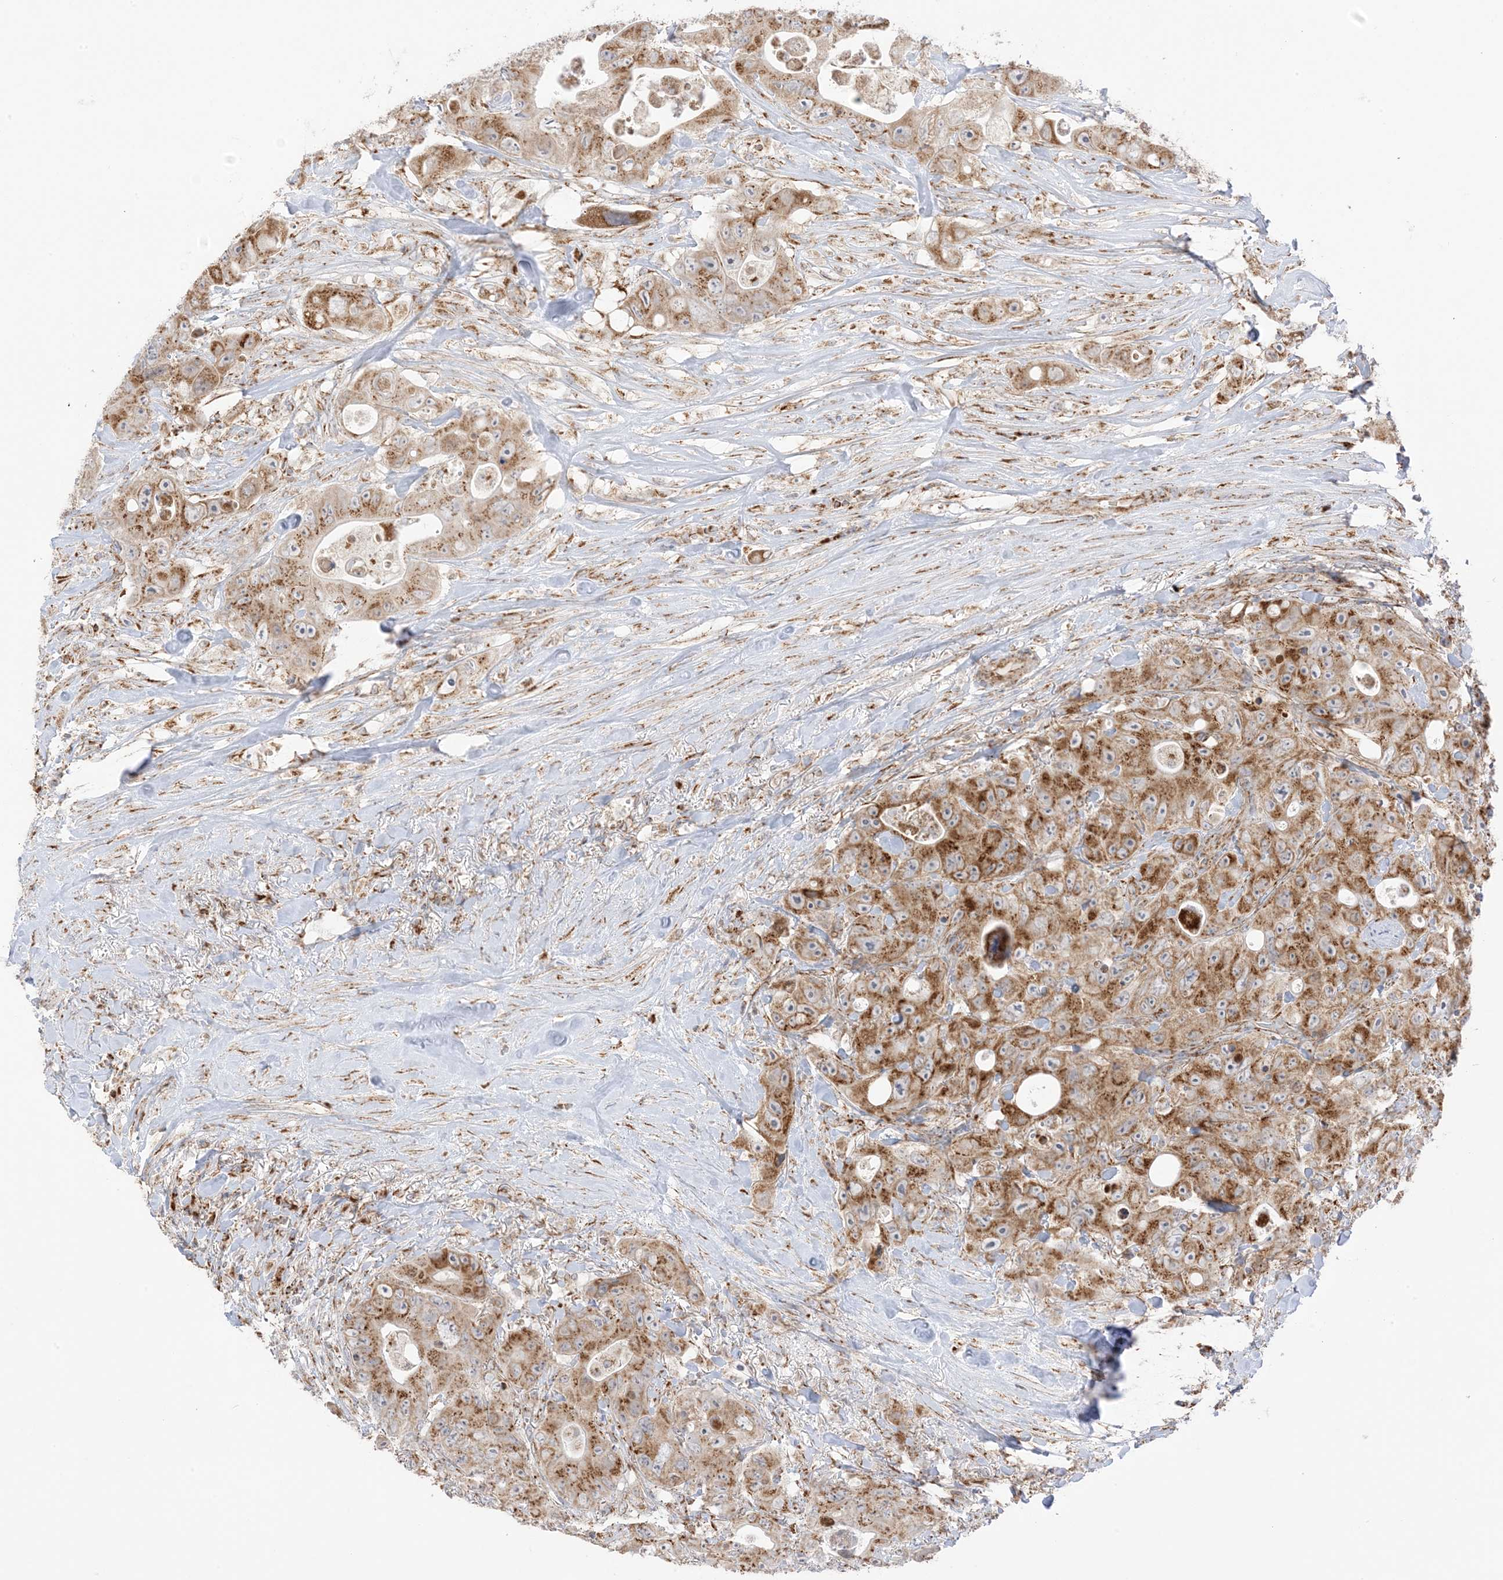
{"staining": {"intensity": "strong", "quantity": ">75%", "location": "cytoplasmic/membranous"}, "tissue": "colorectal cancer", "cell_type": "Tumor cells", "image_type": "cancer", "snomed": [{"axis": "morphology", "description": "Adenocarcinoma, NOS"}, {"axis": "topography", "description": "Colon"}], "caption": "Adenocarcinoma (colorectal) stained with immunohistochemistry reveals strong cytoplasmic/membranous expression in approximately >75% of tumor cells.", "gene": "SLC25A12", "patient": {"sex": "female", "age": 46}}